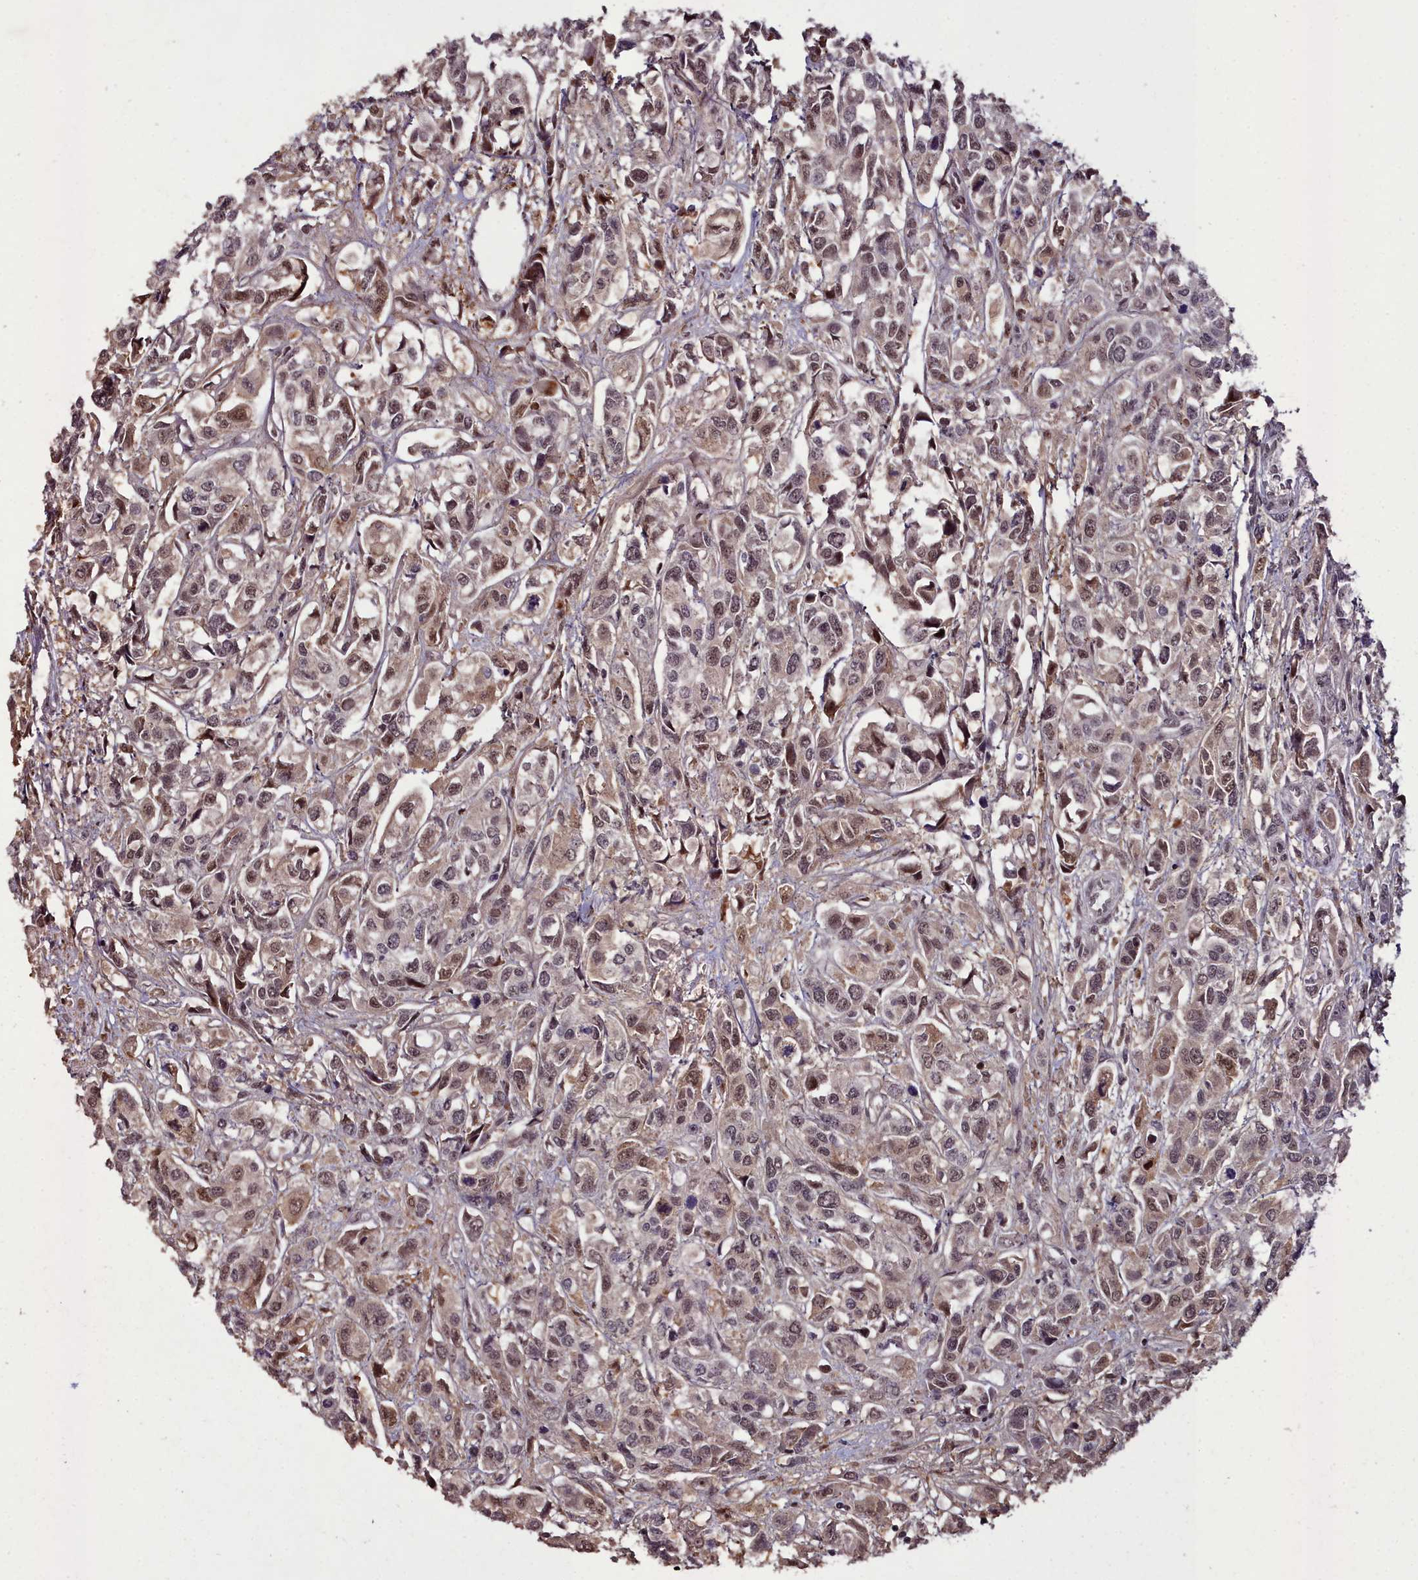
{"staining": {"intensity": "moderate", "quantity": "25%-75%", "location": "cytoplasmic/membranous,nuclear"}, "tissue": "urothelial cancer", "cell_type": "Tumor cells", "image_type": "cancer", "snomed": [{"axis": "morphology", "description": "Urothelial carcinoma, High grade"}, {"axis": "topography", "description": "Urinary bladder"}], "caption": "The image displays staining of urothelial cancer, revealing moderate cytoplasmic/membranous and nuclear protein positivity (brown color) within tumor cells.", "gene": "CXXC1", "patient": {"sex": "male", "age": 67}}